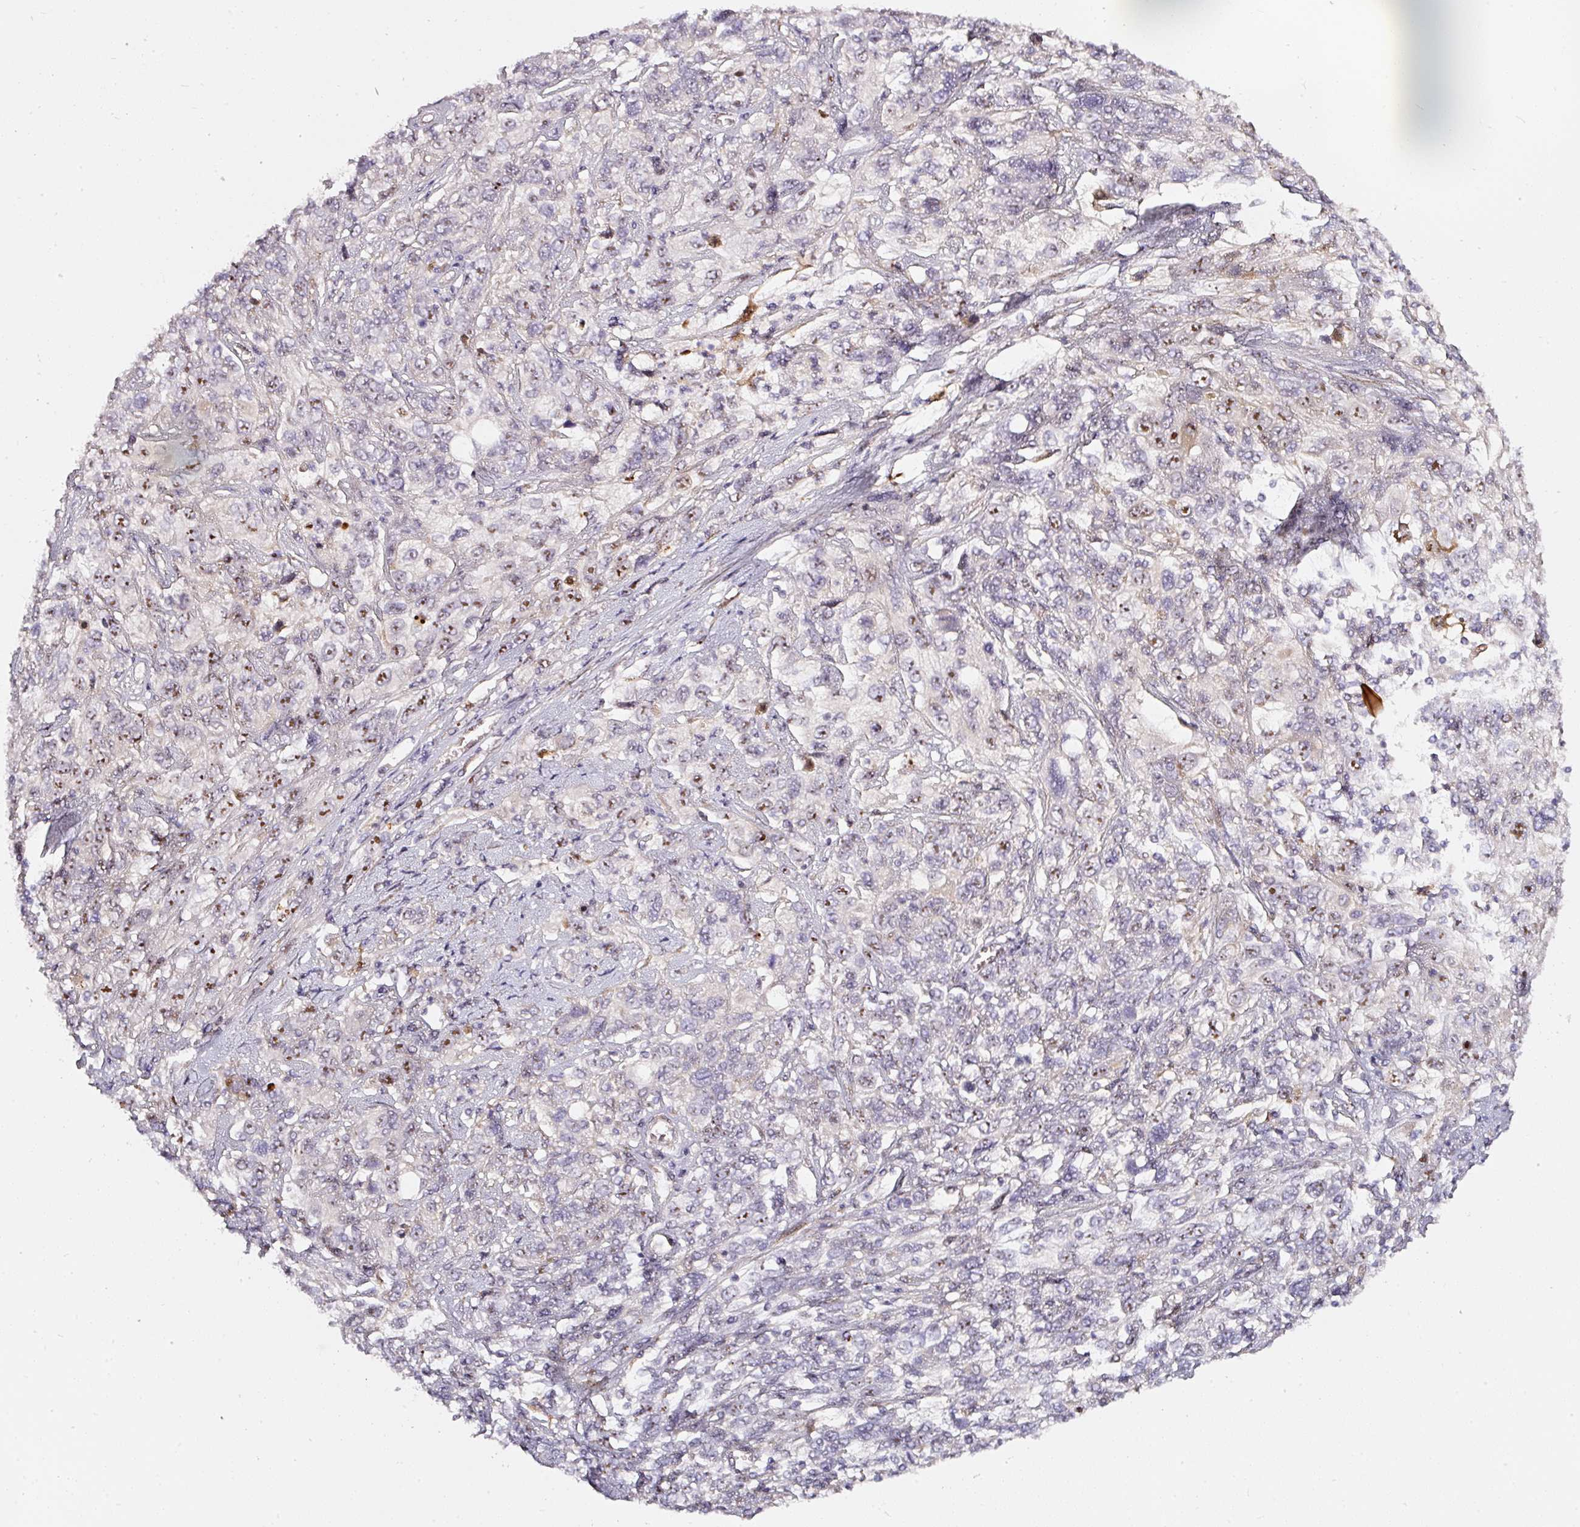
{"staining": {"intensity": "moderate", "quantity": "<25%", "location": "nuclear"}, "tissue": "cervical cancer", "cell_type": "Tumor cells", "image_type": "cancer", "snomed": [{"axis": "morphology", "description": "Squamous cell carcinoma, NOS"}, {"axis": "topography", "description": "Cervix"}], "caption": "Tumor cells show moderate nuclear expression in approximately <25% of cells in cervical squamous cell carcinoma.", "gene": "MXRA8", "patient": {"sex": "female", "age": 46}}